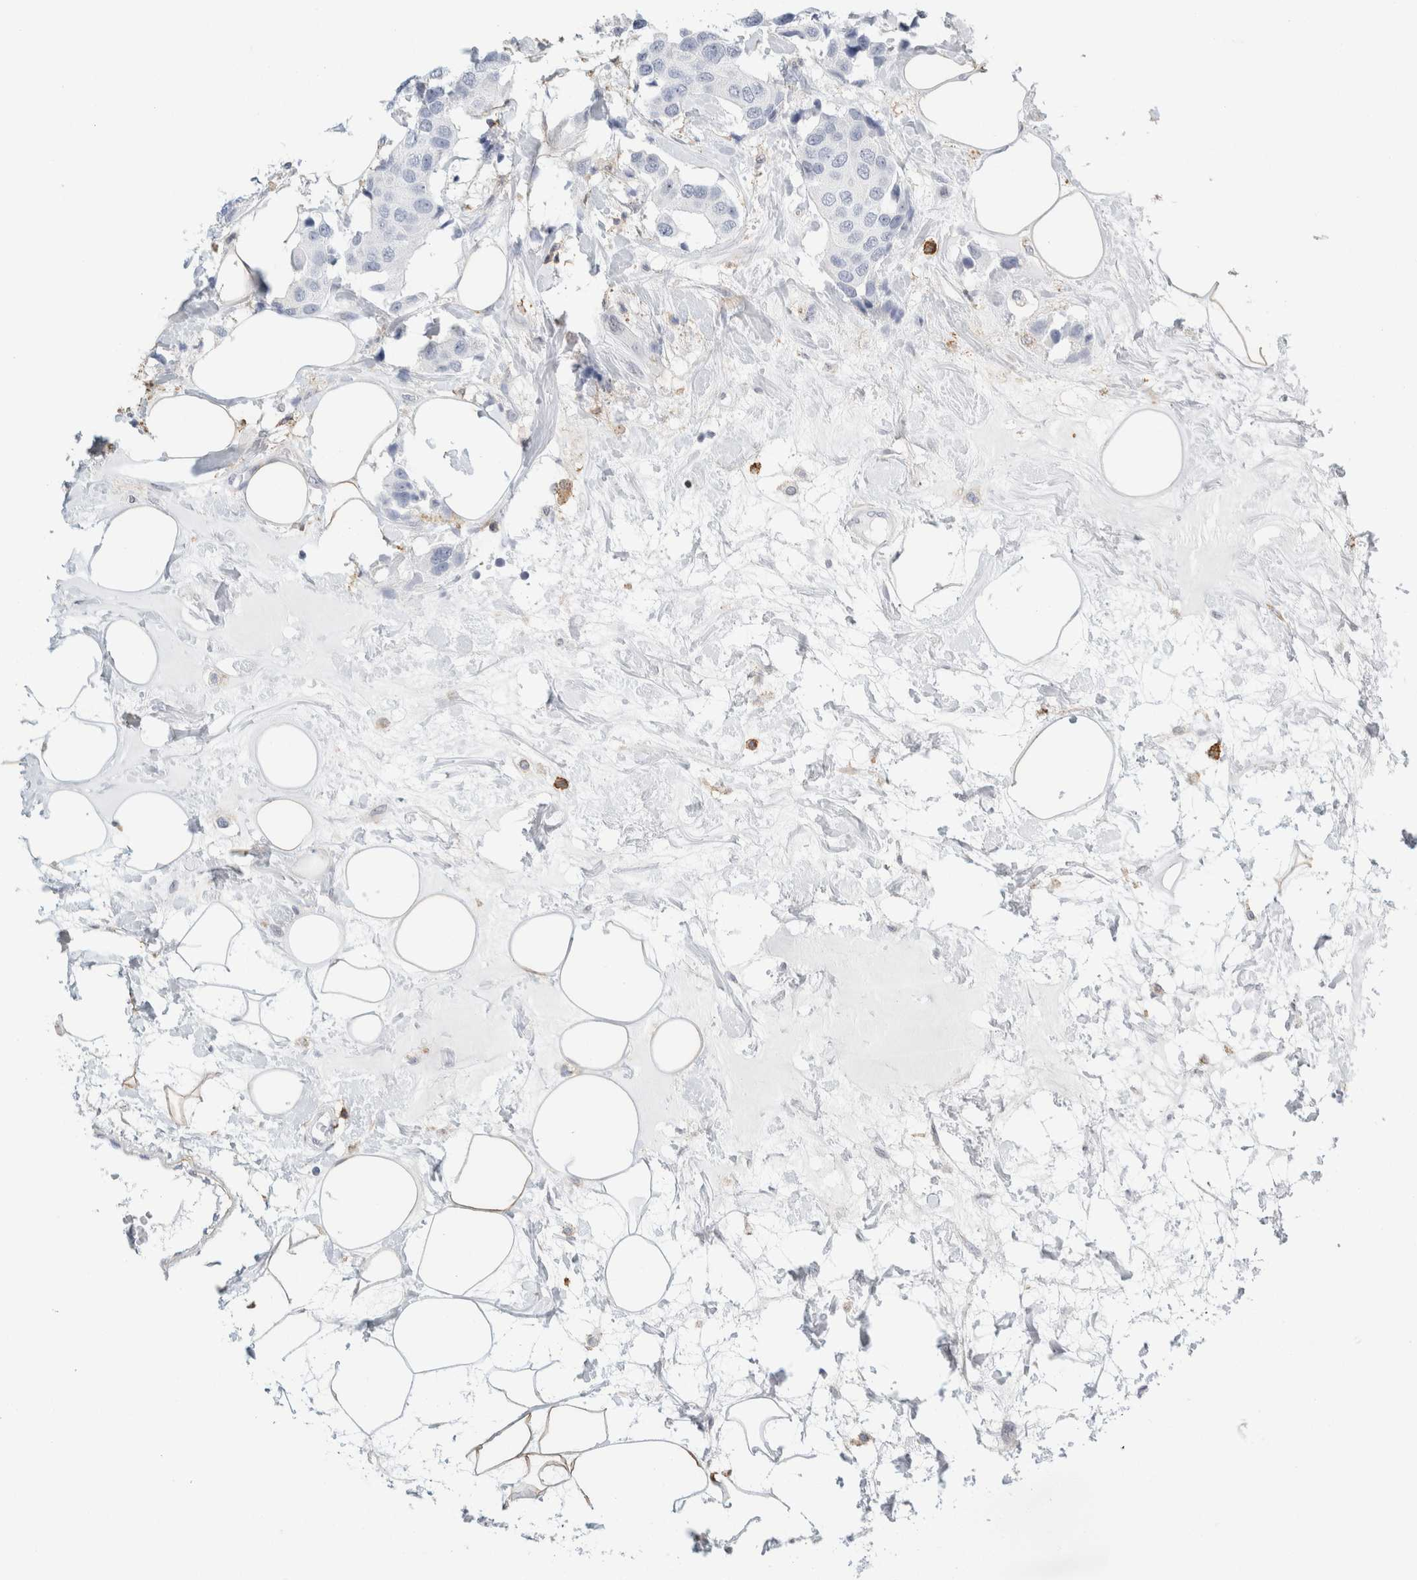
{"staining": {"intensity": "negative", "quantity": "none", "location": "none"}, "tissue": "breast cancer", "cell_type": "Tumor cells", "image_type": "cancer", "snomed": [{"axis": "morphology", "description": "Normal tissue, NOS"}, {"axis": "morphology", "description": "Duct carcinoma"}, {"axis": "topography", "description": "Breast"}], "caption": "Tumor cells show no significant protein expression in breast cancer (infiltrating ductal carcinoma). The staining was performed using DAB (3,3'-diaminobenzidine) to visualize the protein expression in brown, while the nuclei were stained in blue with hematoxylin (Magnification: 20x).", "gene": "P2RY2", "patient": {"sex": "female", "age": 39}}